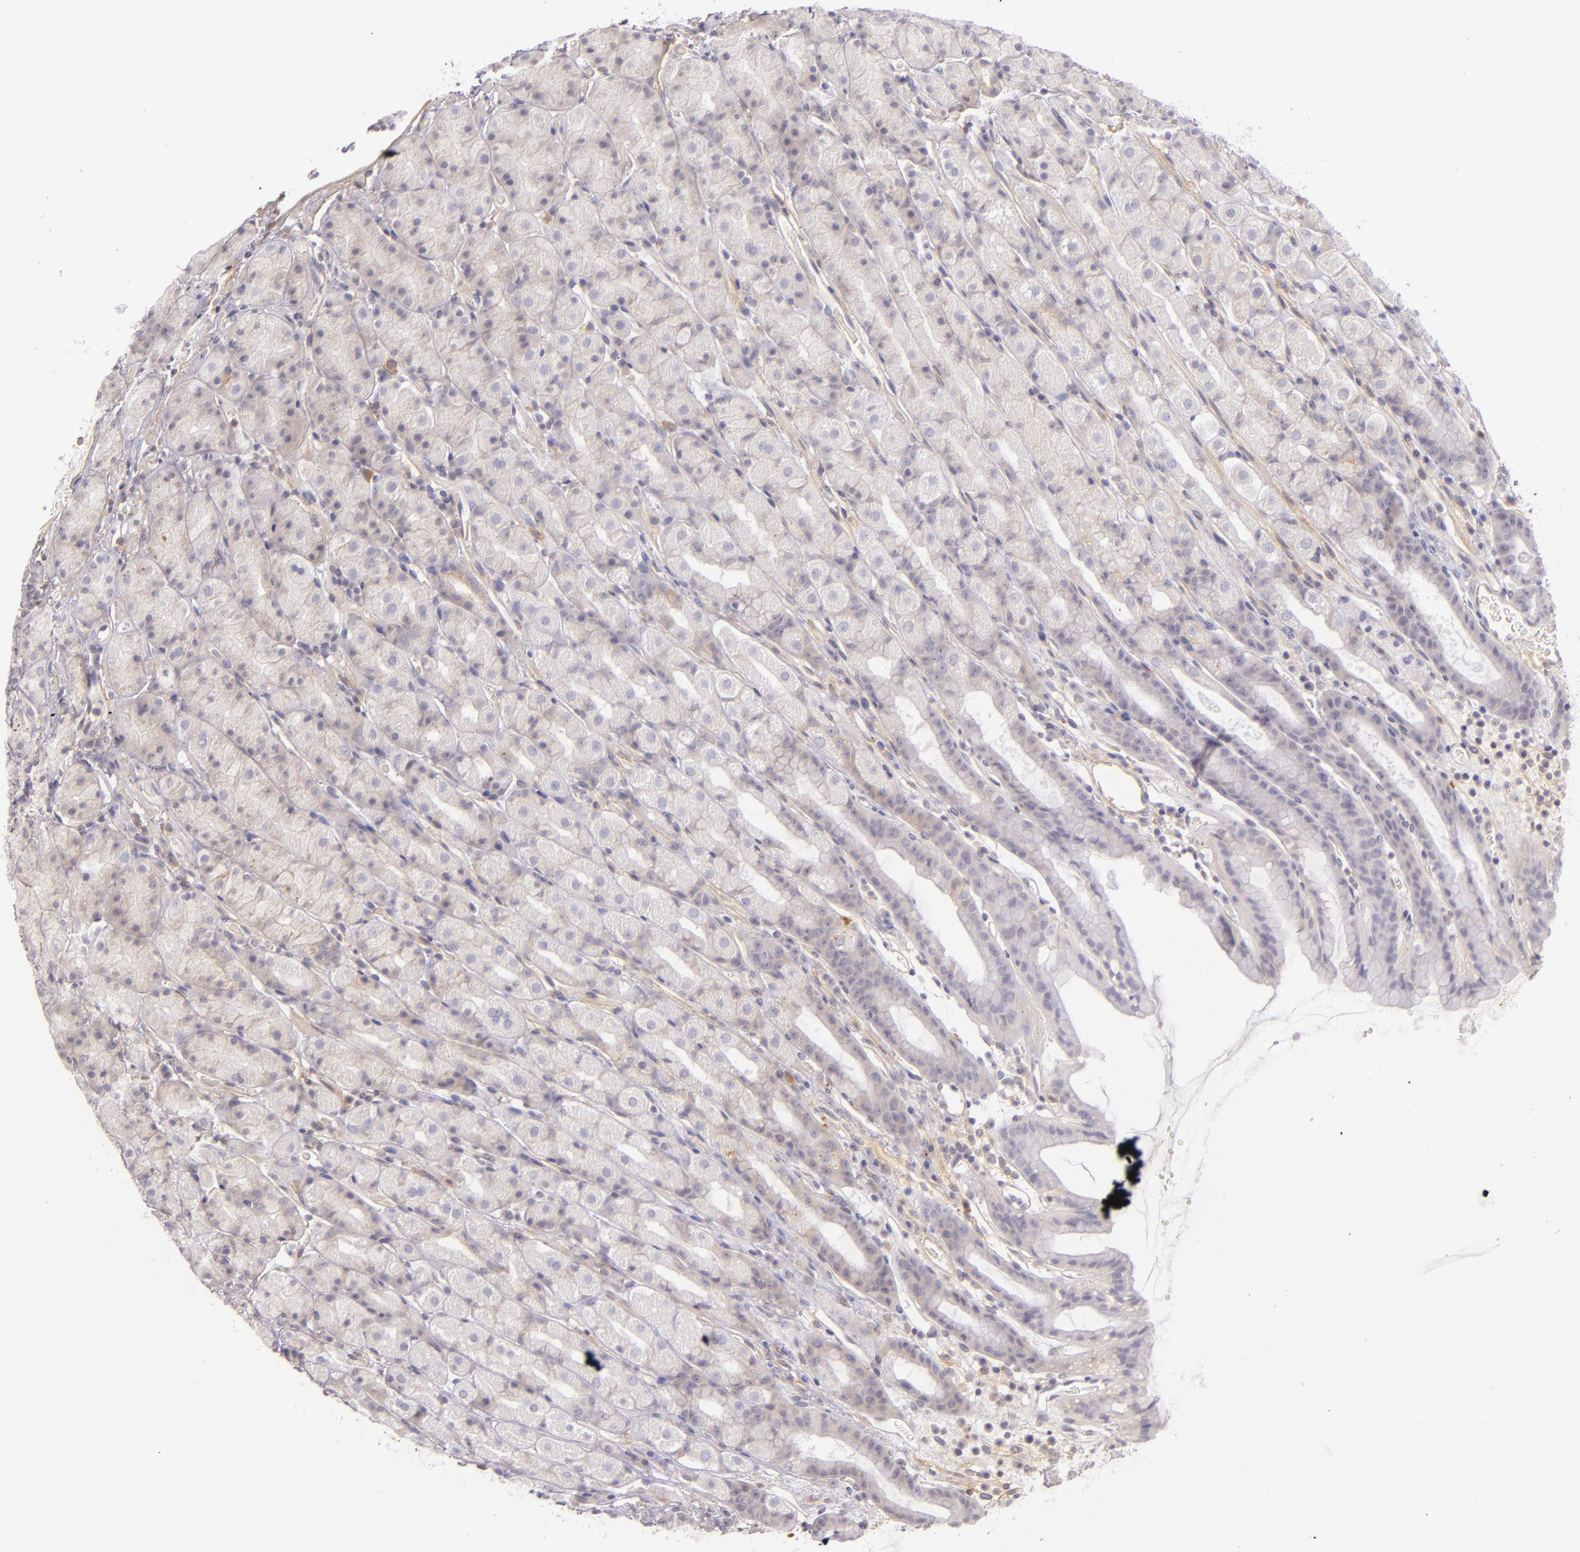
{"staining": {"intensity": "weak", "quantity": "<25%", "location": "cytoplasmic/membranous"}, "tissue": "stomach", "cell_type": "Glandular cells", "image_type": "normal", "snomed": [{"axis": "morphology", "description": "Normal tissue, NOS"}, {"axis": "topography", "description": "Stomach, upper"}], "caption": "This micrograph is of normal stomach stained with immunohistochemistry (IHC) to label a protein in brown with the nuclei are counter-stained blue. There is no staining in glandular cells. The staining is performed using DAB brown chromogen with nuclei counter-stained in using hematoxylin.", "gene": "CTSF", "patient": {"sex": "male", "age": 68}}